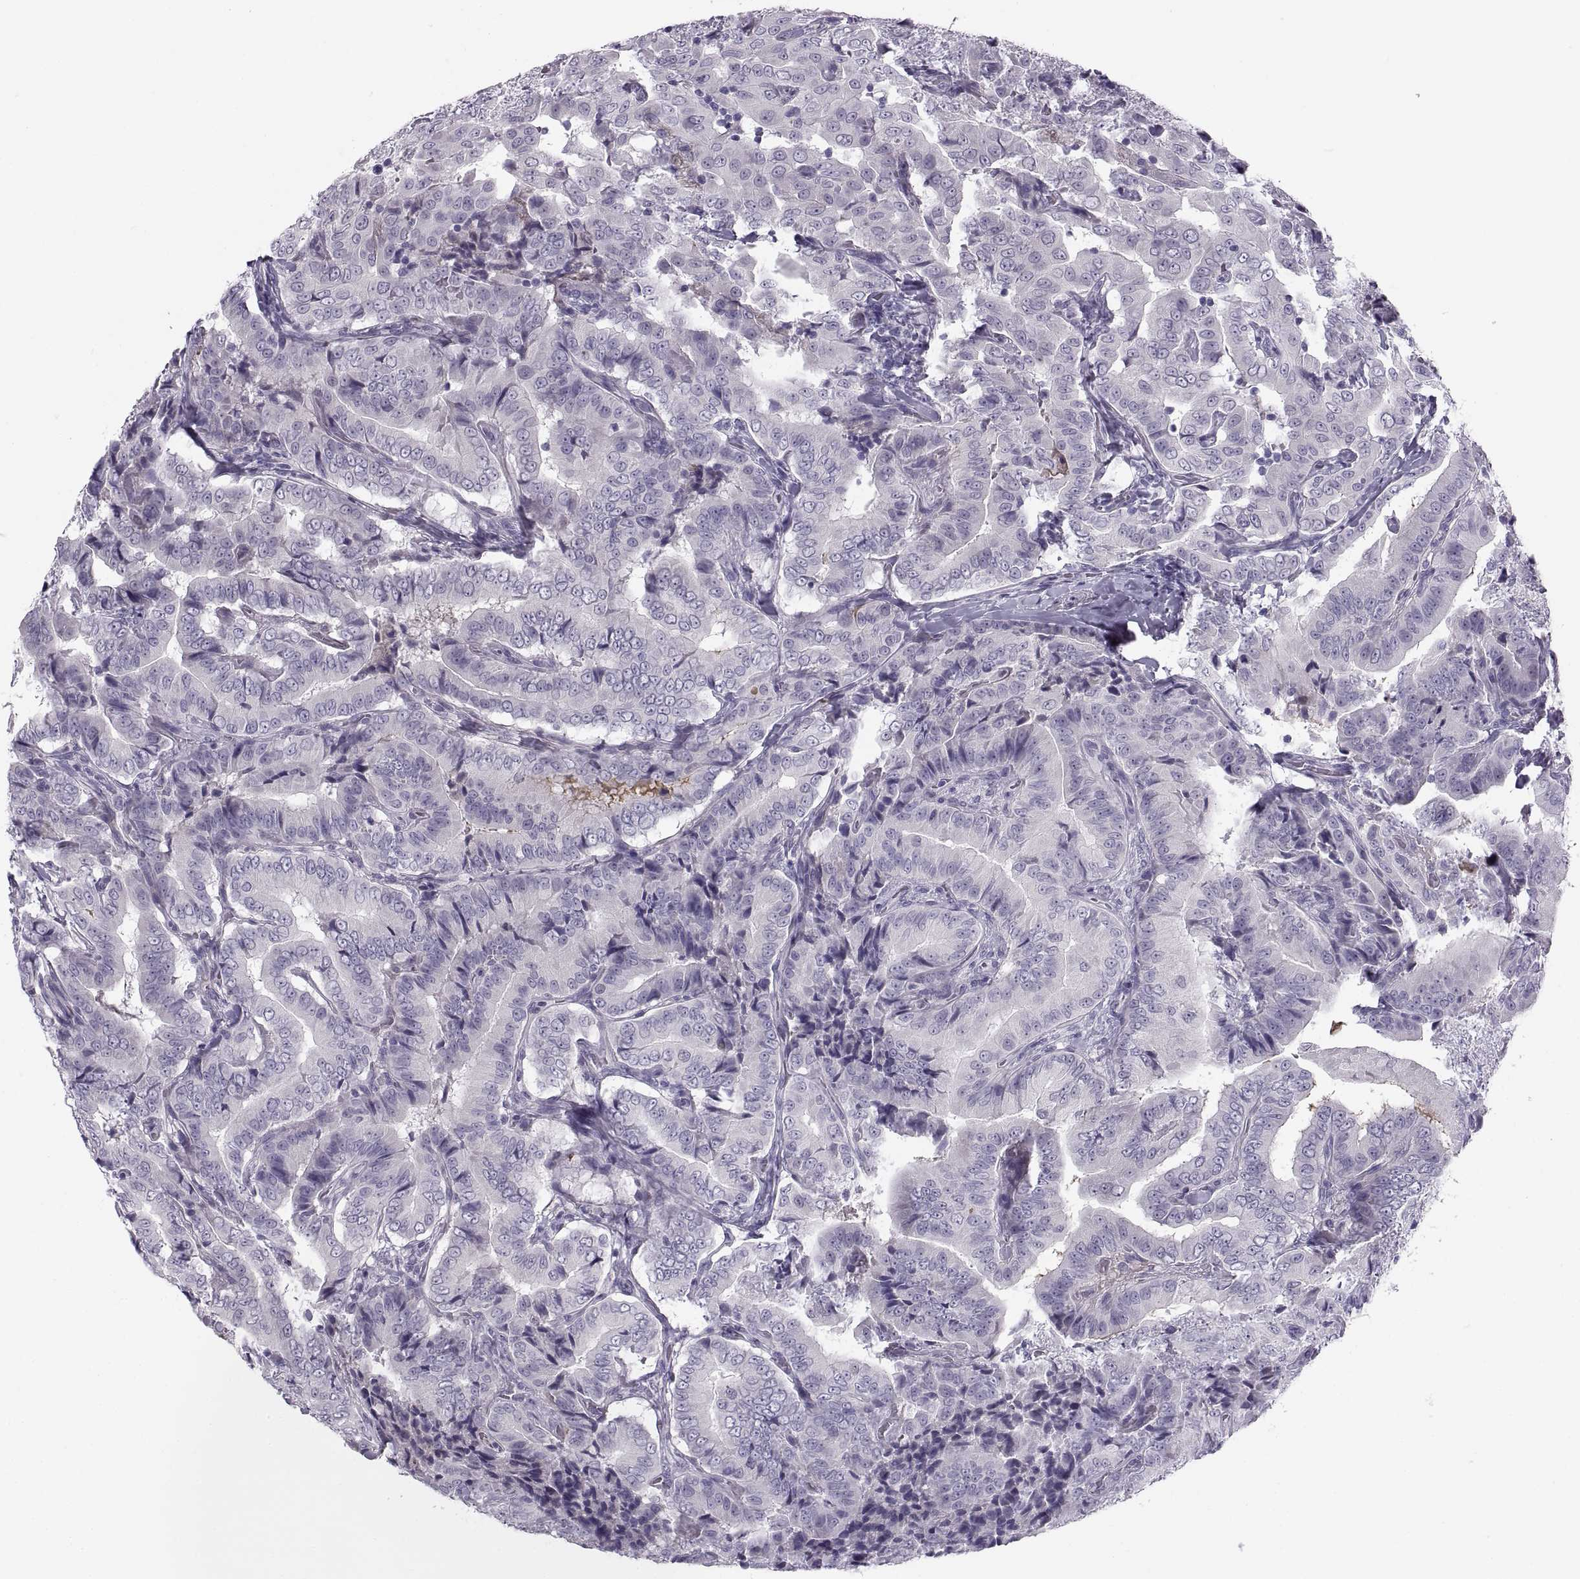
{"staining": {"intensity": "negative", "quantity": "none", "location": "none"}, "tissue": "thyroid cancer", "cell_type": "Tumor cells", "image_type": "cancer", "snomed": [{"axis": "morphology", "description": "Papillary adenocarcinoma, NOS"}, {"axis": "topography", "description": "Thyroid gland"}], "caption": "Immunohistochemistry (IHC) of thyroid papillary adenocarcinoma reveals no staining in tumor cells.", "gene": "C3orf22", "patient": {"sex": "male", "age": 61}}